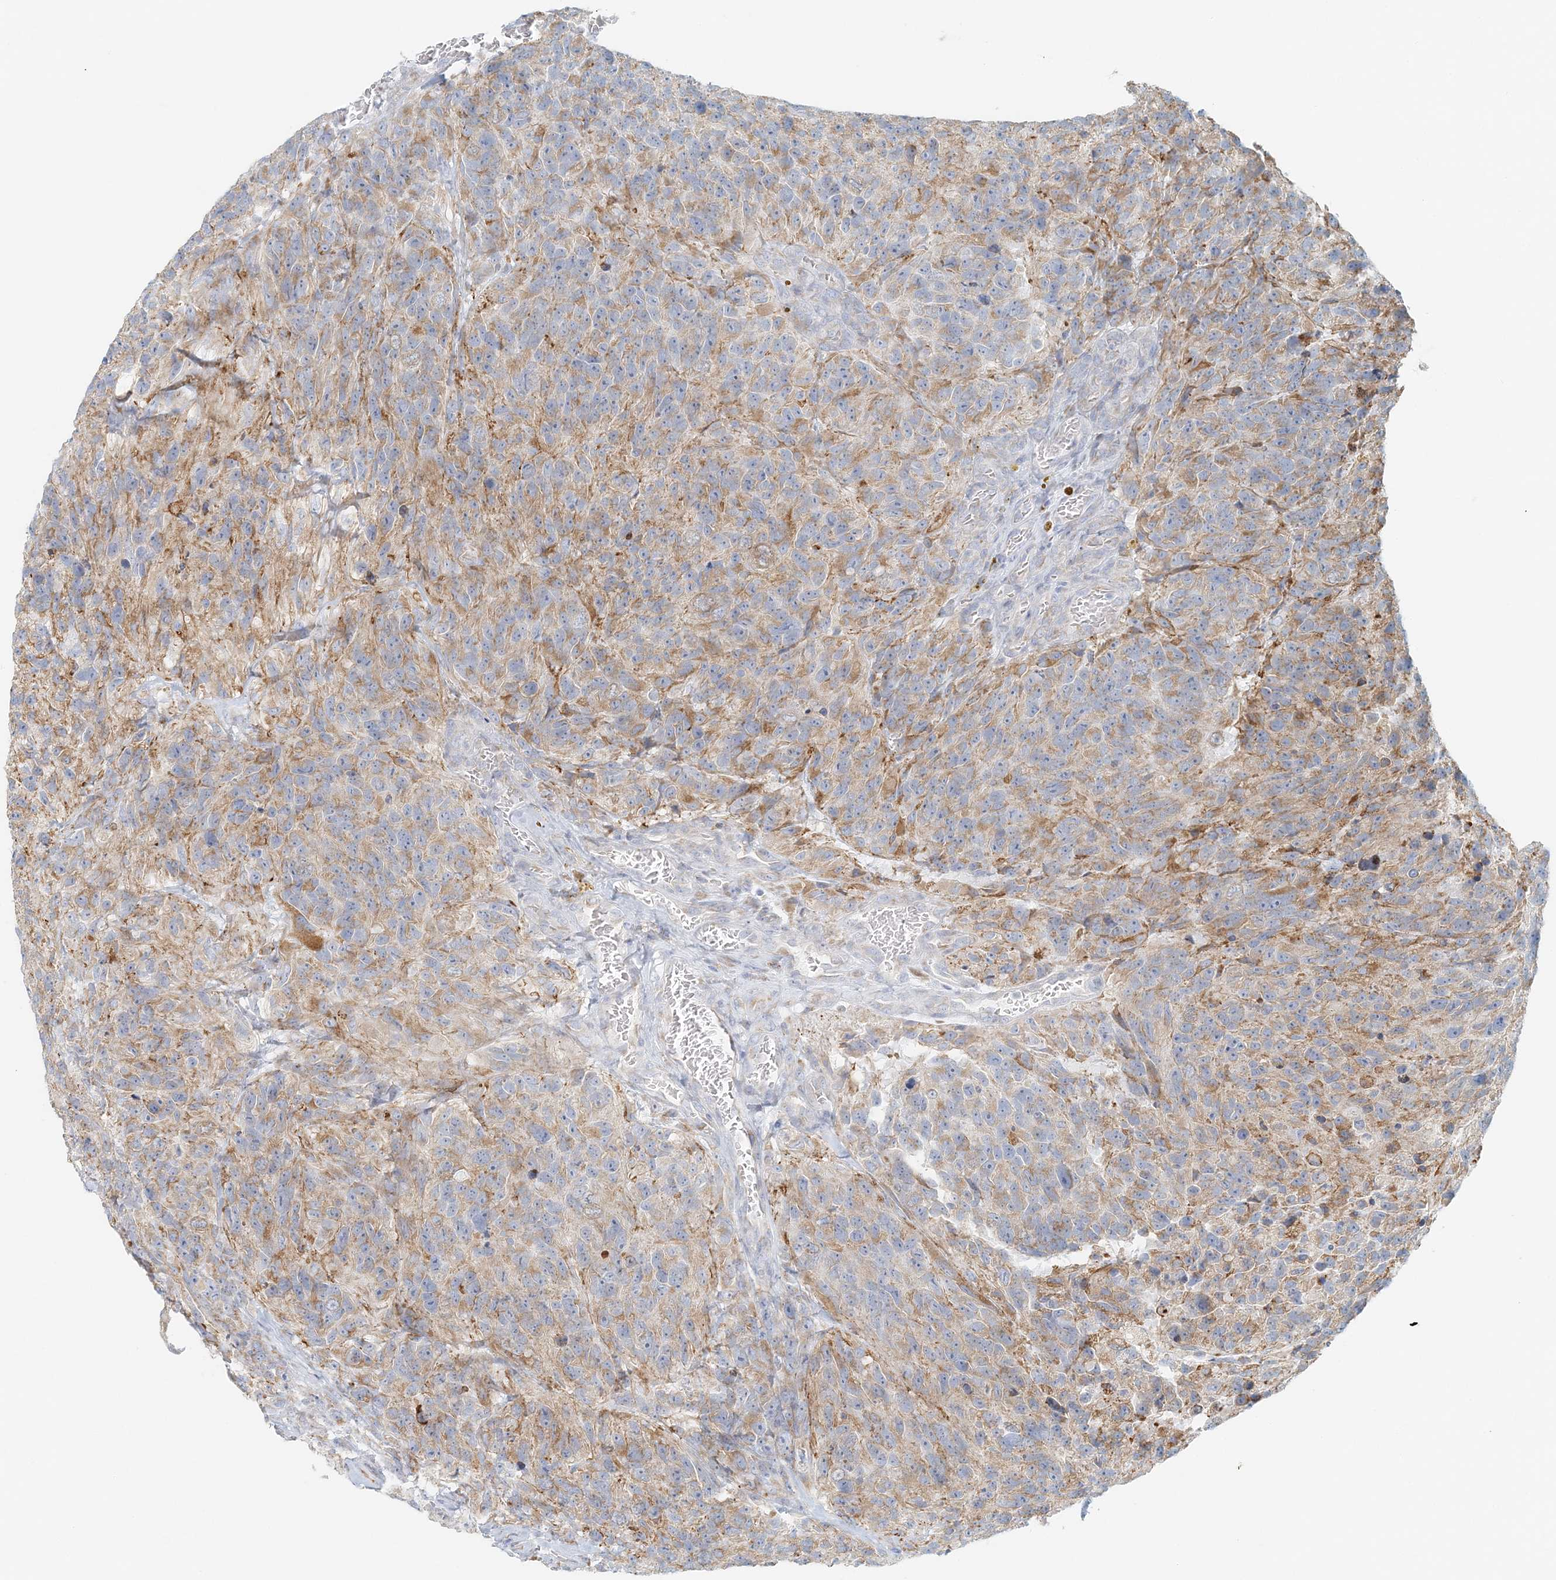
{"staining": {"intensity": "weak", "quantity": "<25%", "location": "cytoplasmic/membranous"}, "tissue": "glioma", "cell_type": "Tumor cells", "image_type": "cancer", "snomed": [{"axis": "morphology", "description": "Glioma, malignant, High grade"}, {"axis": "topography", "description": "Brain"}], "caption": "Immunohistochemistry (IHC) of human glioma demonstrates no staining in tumor cells.", "gene": "STK11IP", "patient": {"sex": "male", "age": 69}}